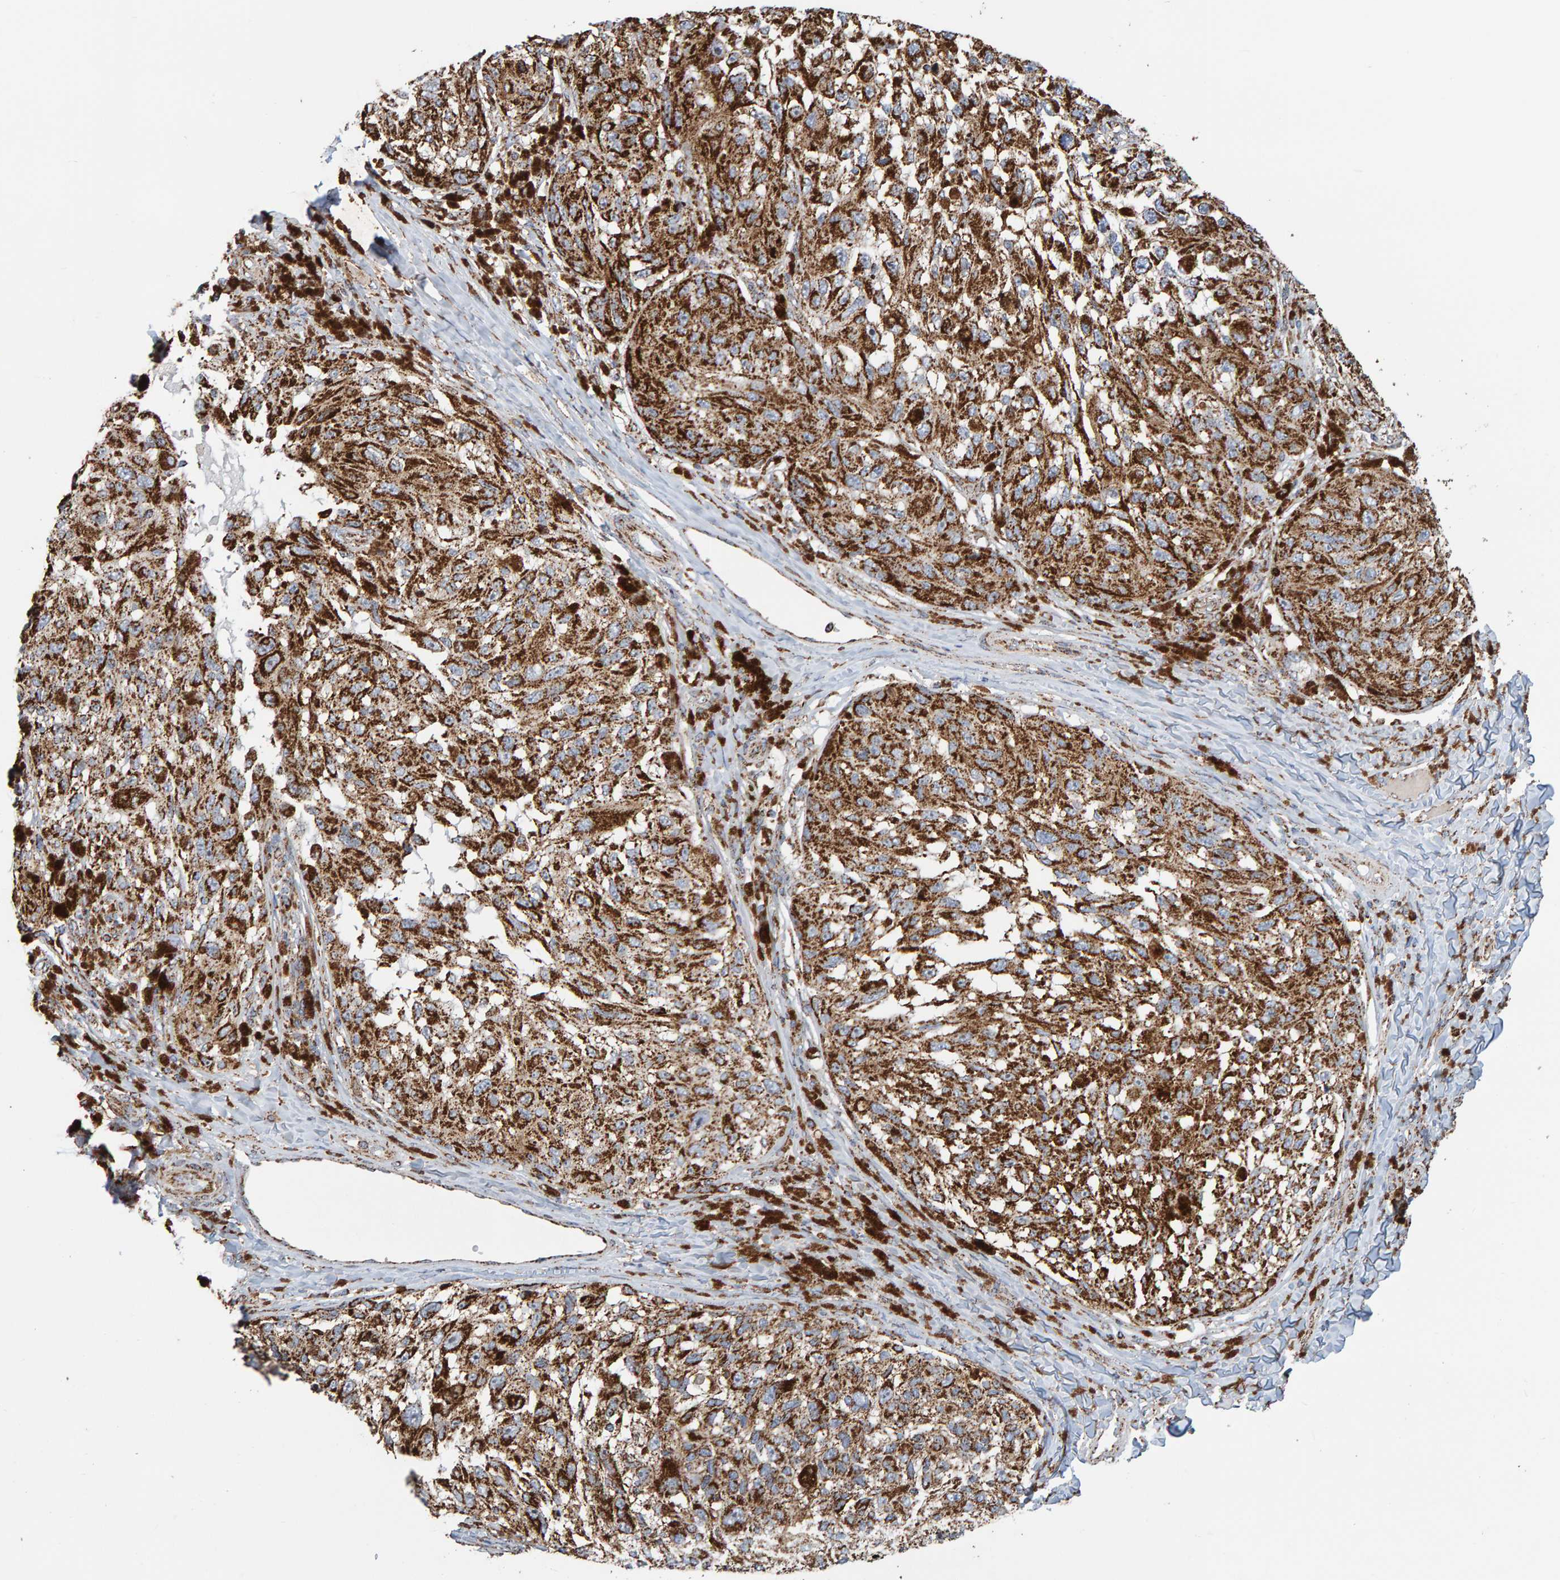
{"staining": {"intensity": "moderate", "quantity": ">75%", "location": "cytoplasmic/membranous"}, "tissue": "melanoma", "cell_type": "Tumor cells", "image_type": "cancer", "snomed": [{"axis": "morphology", "description": "Malignant melanoma, NOS"}, {"axis": "topography", "description": "Skin"}], "caption": "Moderate cytoplasmic/membranous expression is present in approximately >75% of tumor cells in malignant melanoma.", "gene": "MRPL45", "patient": {"sex": "female", "age": 73}}